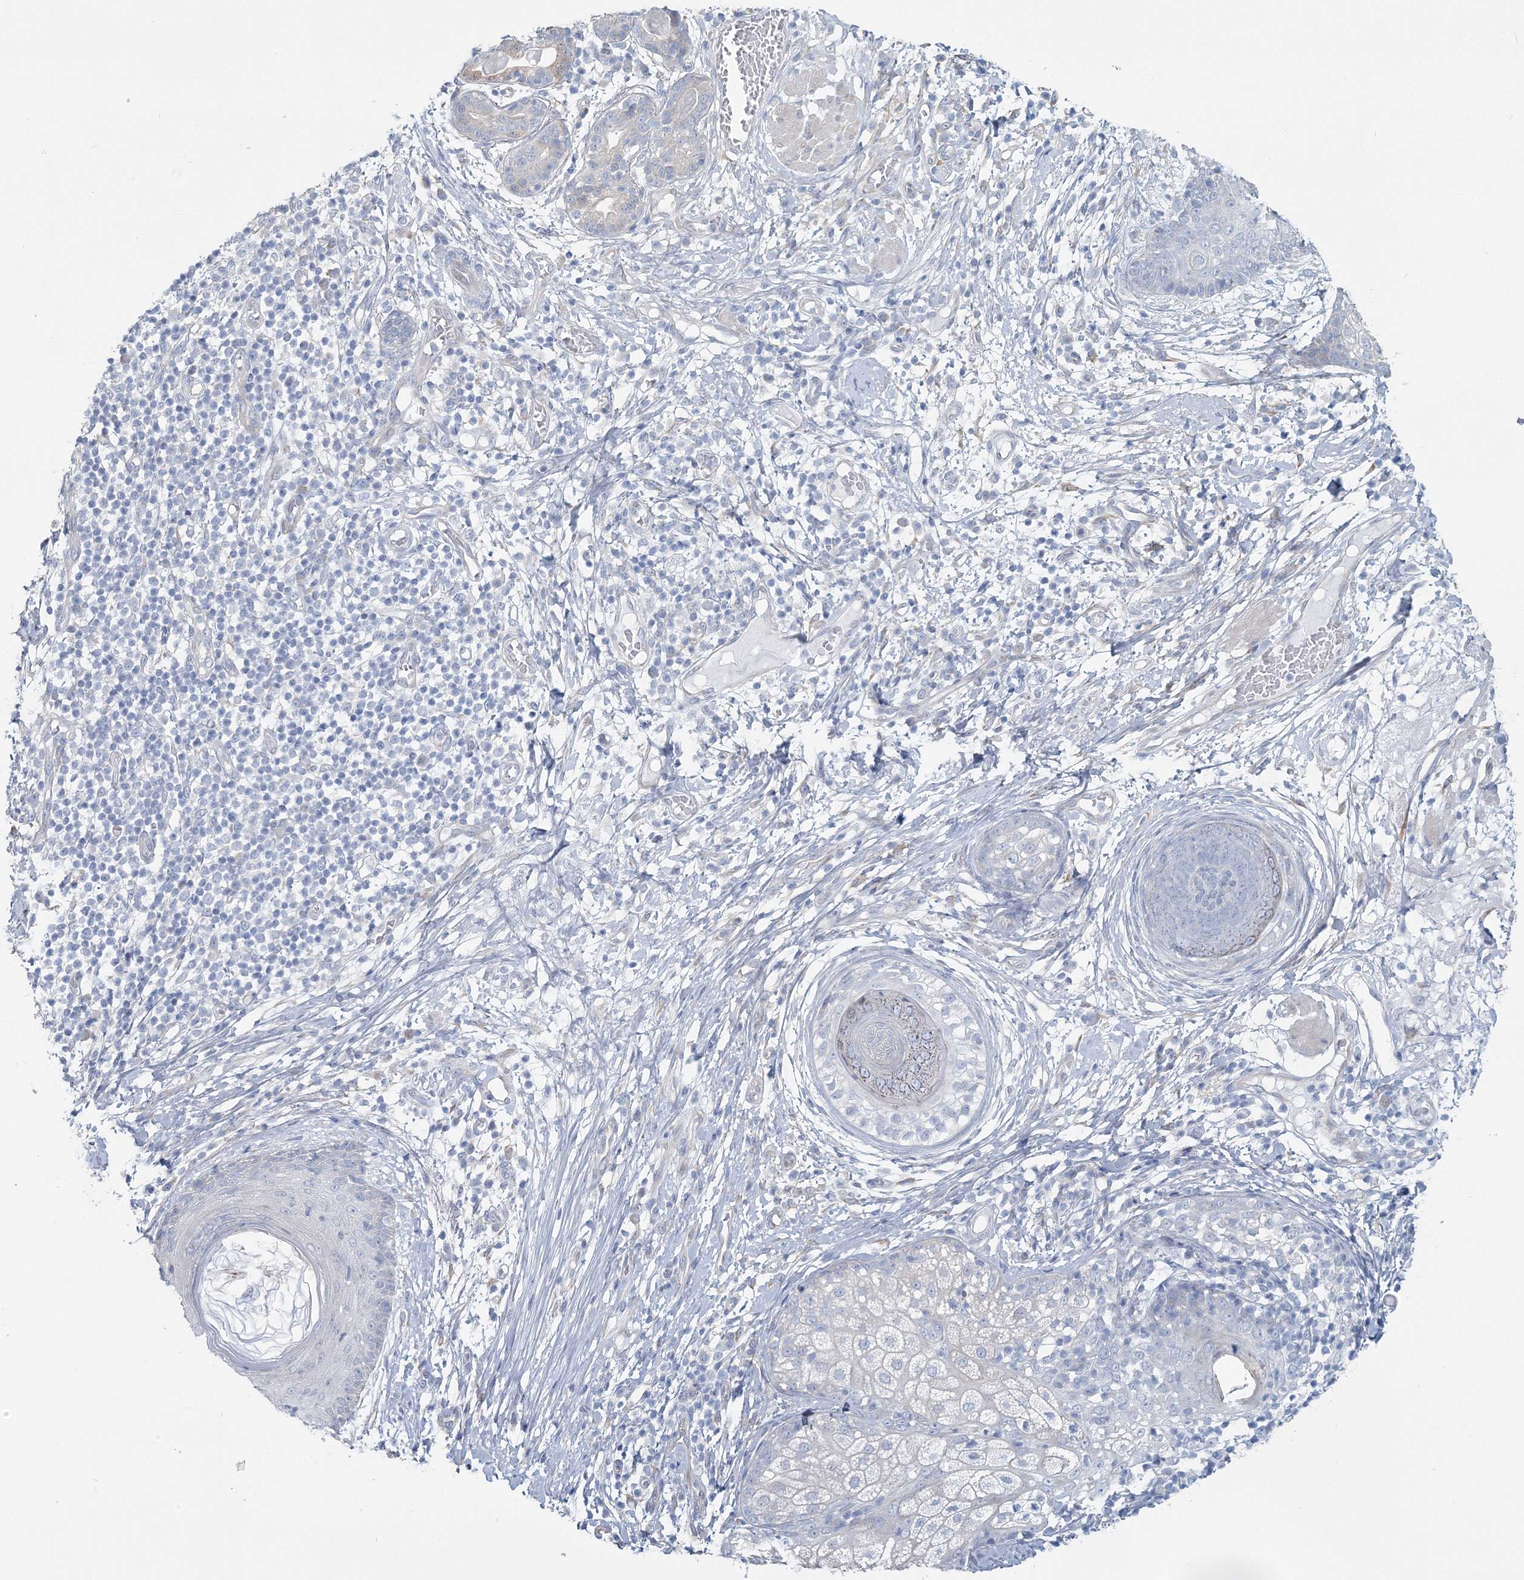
{"staining": {"intensity": "negative", "quantity": "none", "location": "none"}, "tissue": "skin cancer", "cell_type": "Tumor cells", "image_type": "cancer", "snomed": [{"axis": "morphology", "description": "Squamous cell carcinoma, NOS"}, {"axis": "topography", "description": "Skin"}], "caption": "Tumor cells are negative for brown protein staining in squamous cell carcinoma (skin). (DAB (3,3'-diaminobenzidine) immunohistochemistry visualized using brightfield microscopy, high magnification).", "gene": "CMBL", "patient": {"sex": "female", "age": 88}}